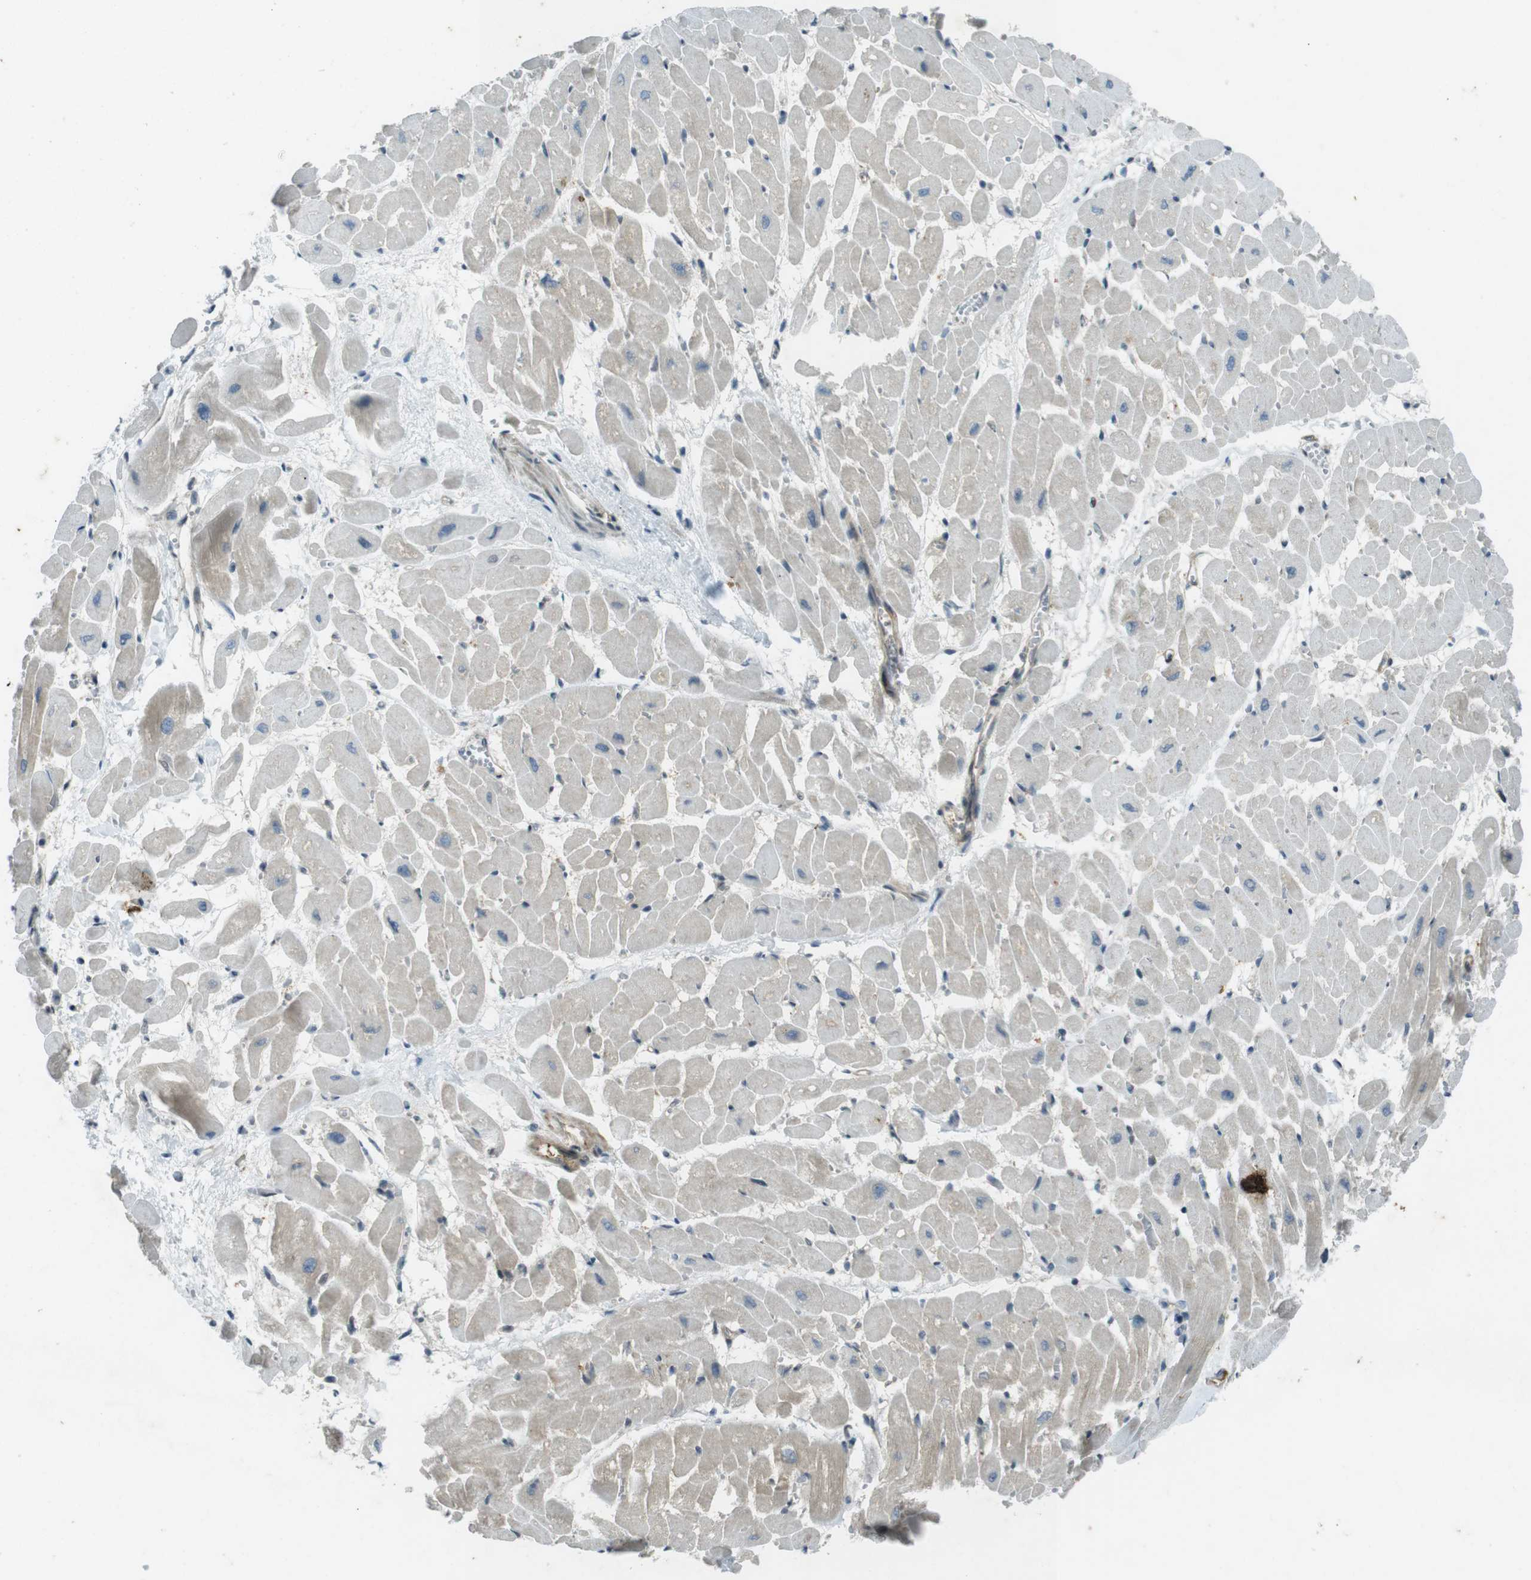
{"staining": {"intensity": "negative", "quantity": "none", "location": "none"}, "tissue": "heart muscle", "cell_type": "Cardiomyocytes", "image_type": "normal", "snomed": [{"axis": "morphology", "description": "Normal tissue, NOS"}, {"axis": "topography", "description": "Heart"}], "caption": "High power microscopy histopathology image of an immunohistochemistry (IHC) histopathology image of normal heart muscle, revealing no significant expression in cardiomyocytes.", "gene": "ZYX", "patient": {"sex": "male", "age": 45}}